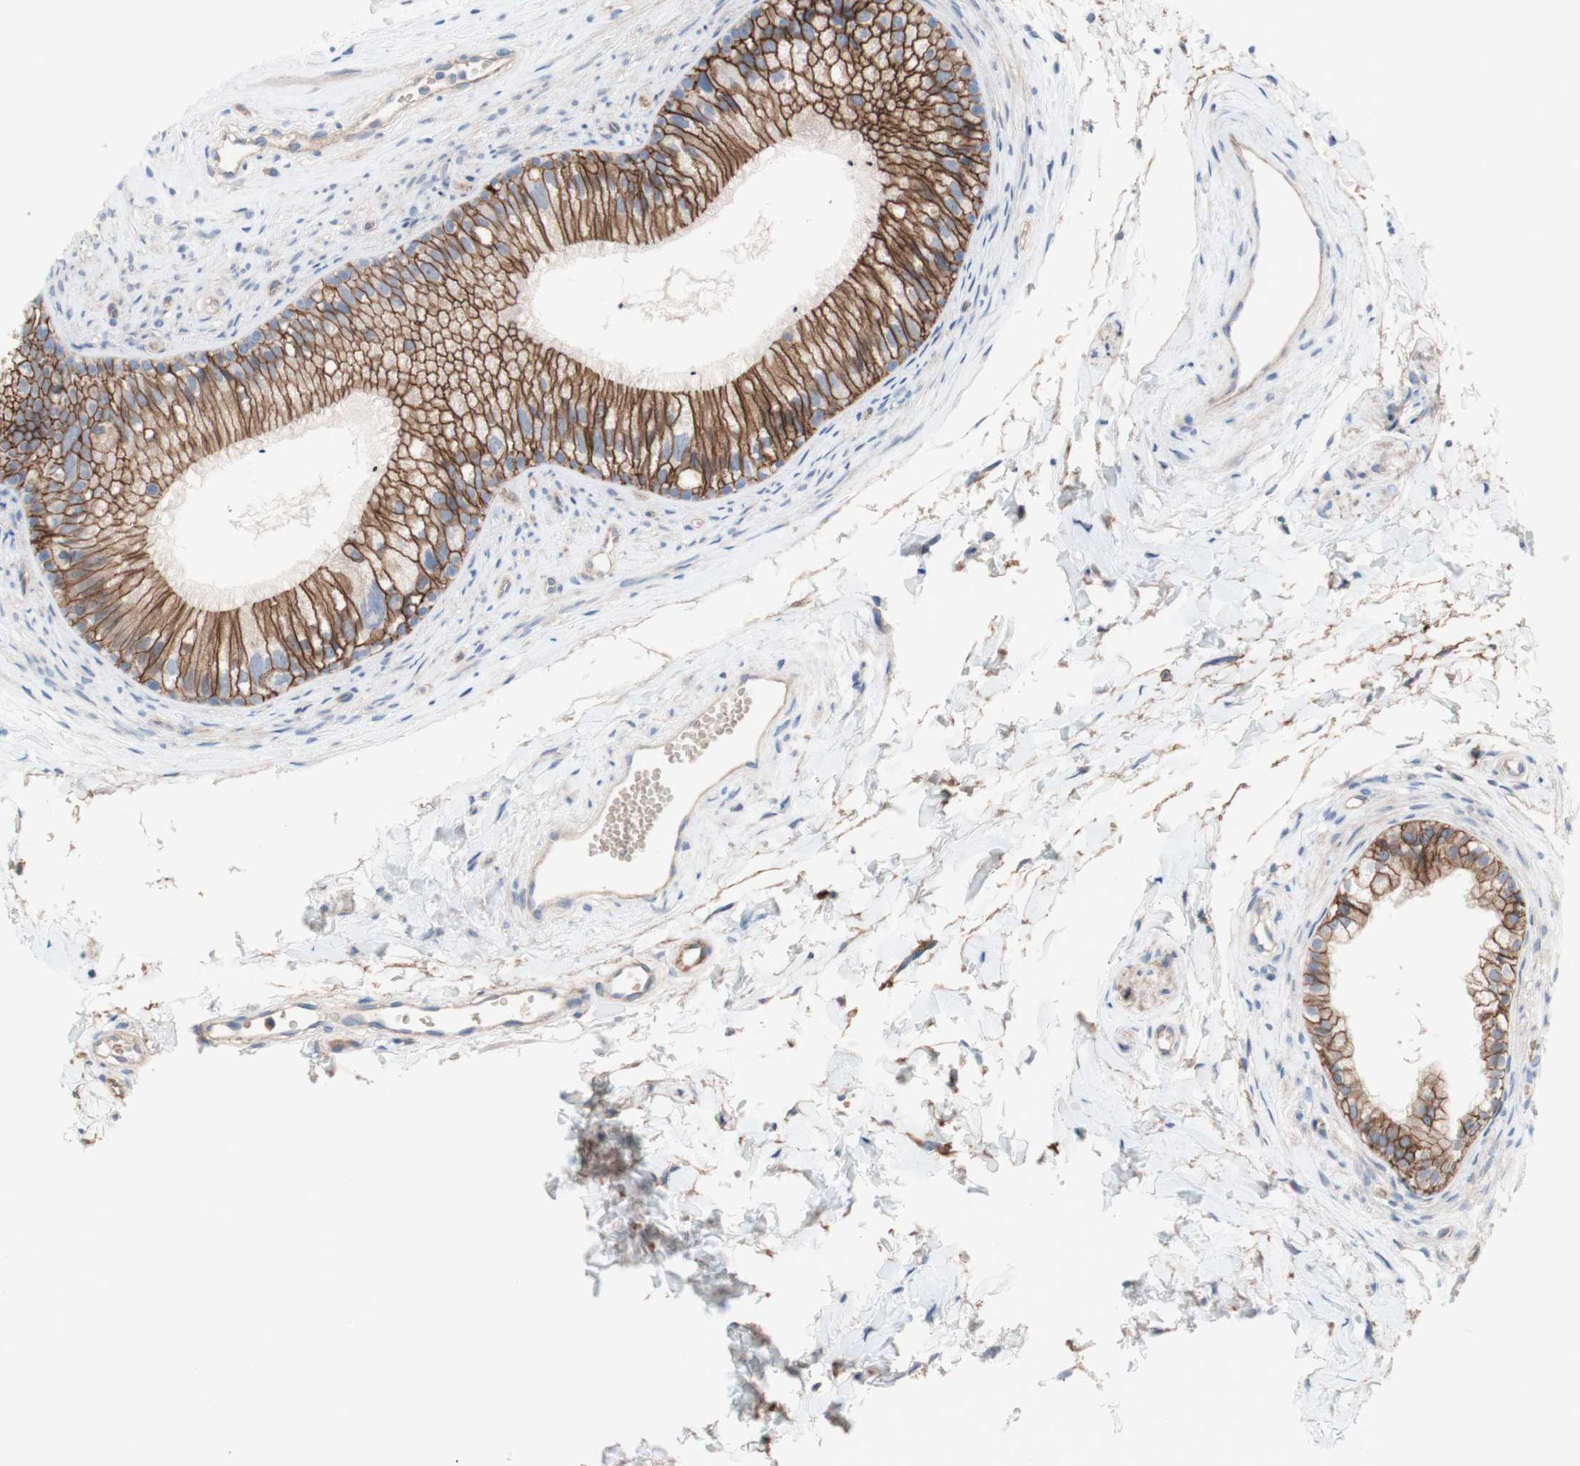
{"staining": {"intensity": "moderate", "quantity": ">75%", "location": "cytoplasmic/membranous"}, "tissue": "epididymis", "cell_type": "Glandular cells", "image_type": "normal", "snomed": [{"axis": "morphology", "description": "Normal tissue, NOS"}, {"axis": "topography", "description": "Epididymis"}], "caption": "An immunohistochemistry histopathology image of unremarkable tissue is shown. Protein staining in brown labels moderate cytoplasmic/membranous positivity in epididymis within glandular cells.", "gene": "CD46", "patient": {"sex": "male", "age": 56}}